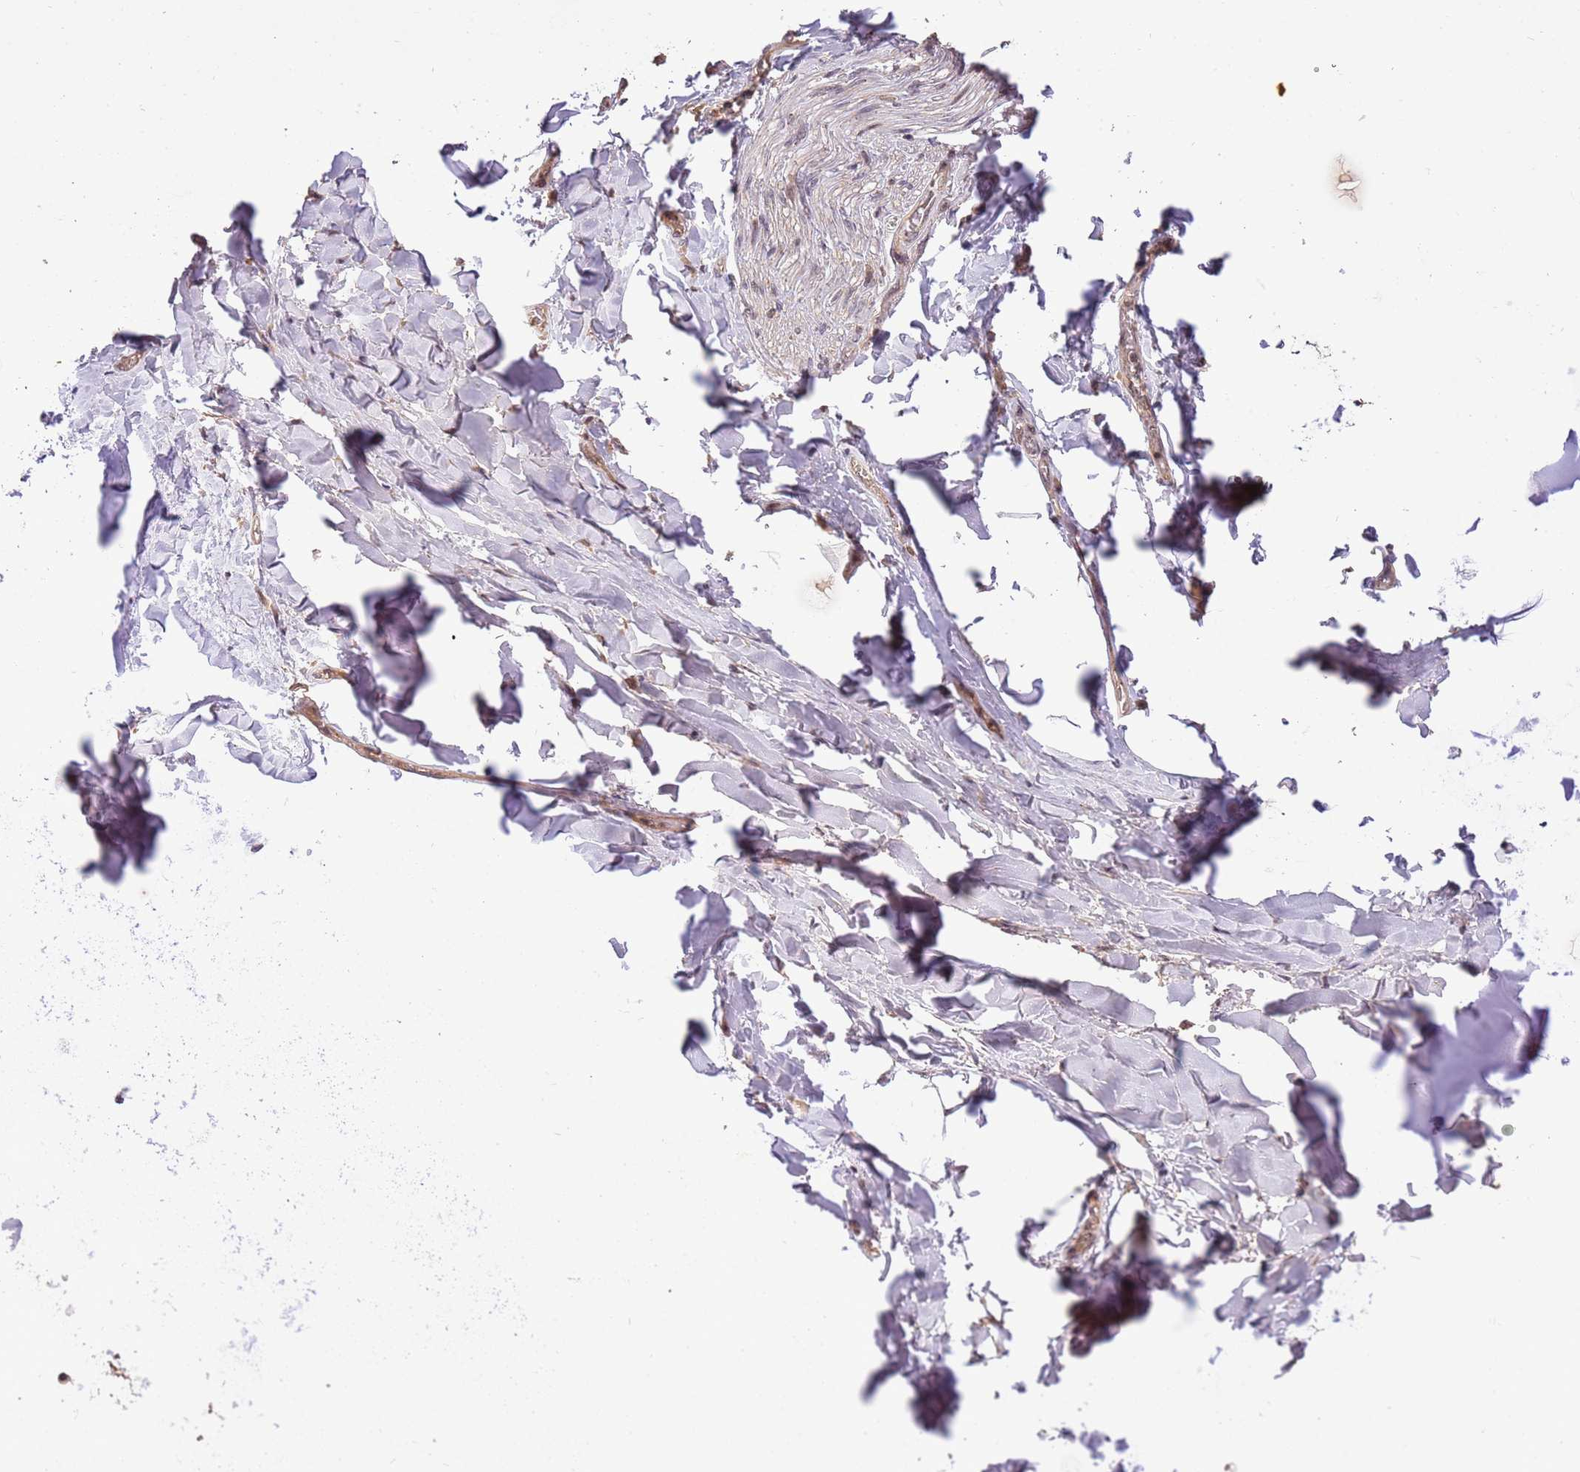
{"staining": {"intensity": "weak", "quantity": "<25%", "location": "cytoplasmic/membranous"}, "tissue": "soft tissue", "cell_type": "Fibroblasts", "image_type": "normal", "snomed": [{"axis": "morphology", "description": "Normal tissue, NOS"}, {"axis": "topography", "description": "Lymph node"}, {"axis": "topography", "description": "Cartilage tissue"}, {"axis": "topography", "description": "Bronchus"}], "caption": "Fibroblasts show no significant protein positivity in unremarkable soft tissue. The staining is performed using DAB (3,3'-diaminobenzidine) brown chromogen with nuclei counter-stained in using hematoxylin.", "gene": "SAMSN1", "patient": {"sex": "male", "age": 63}}